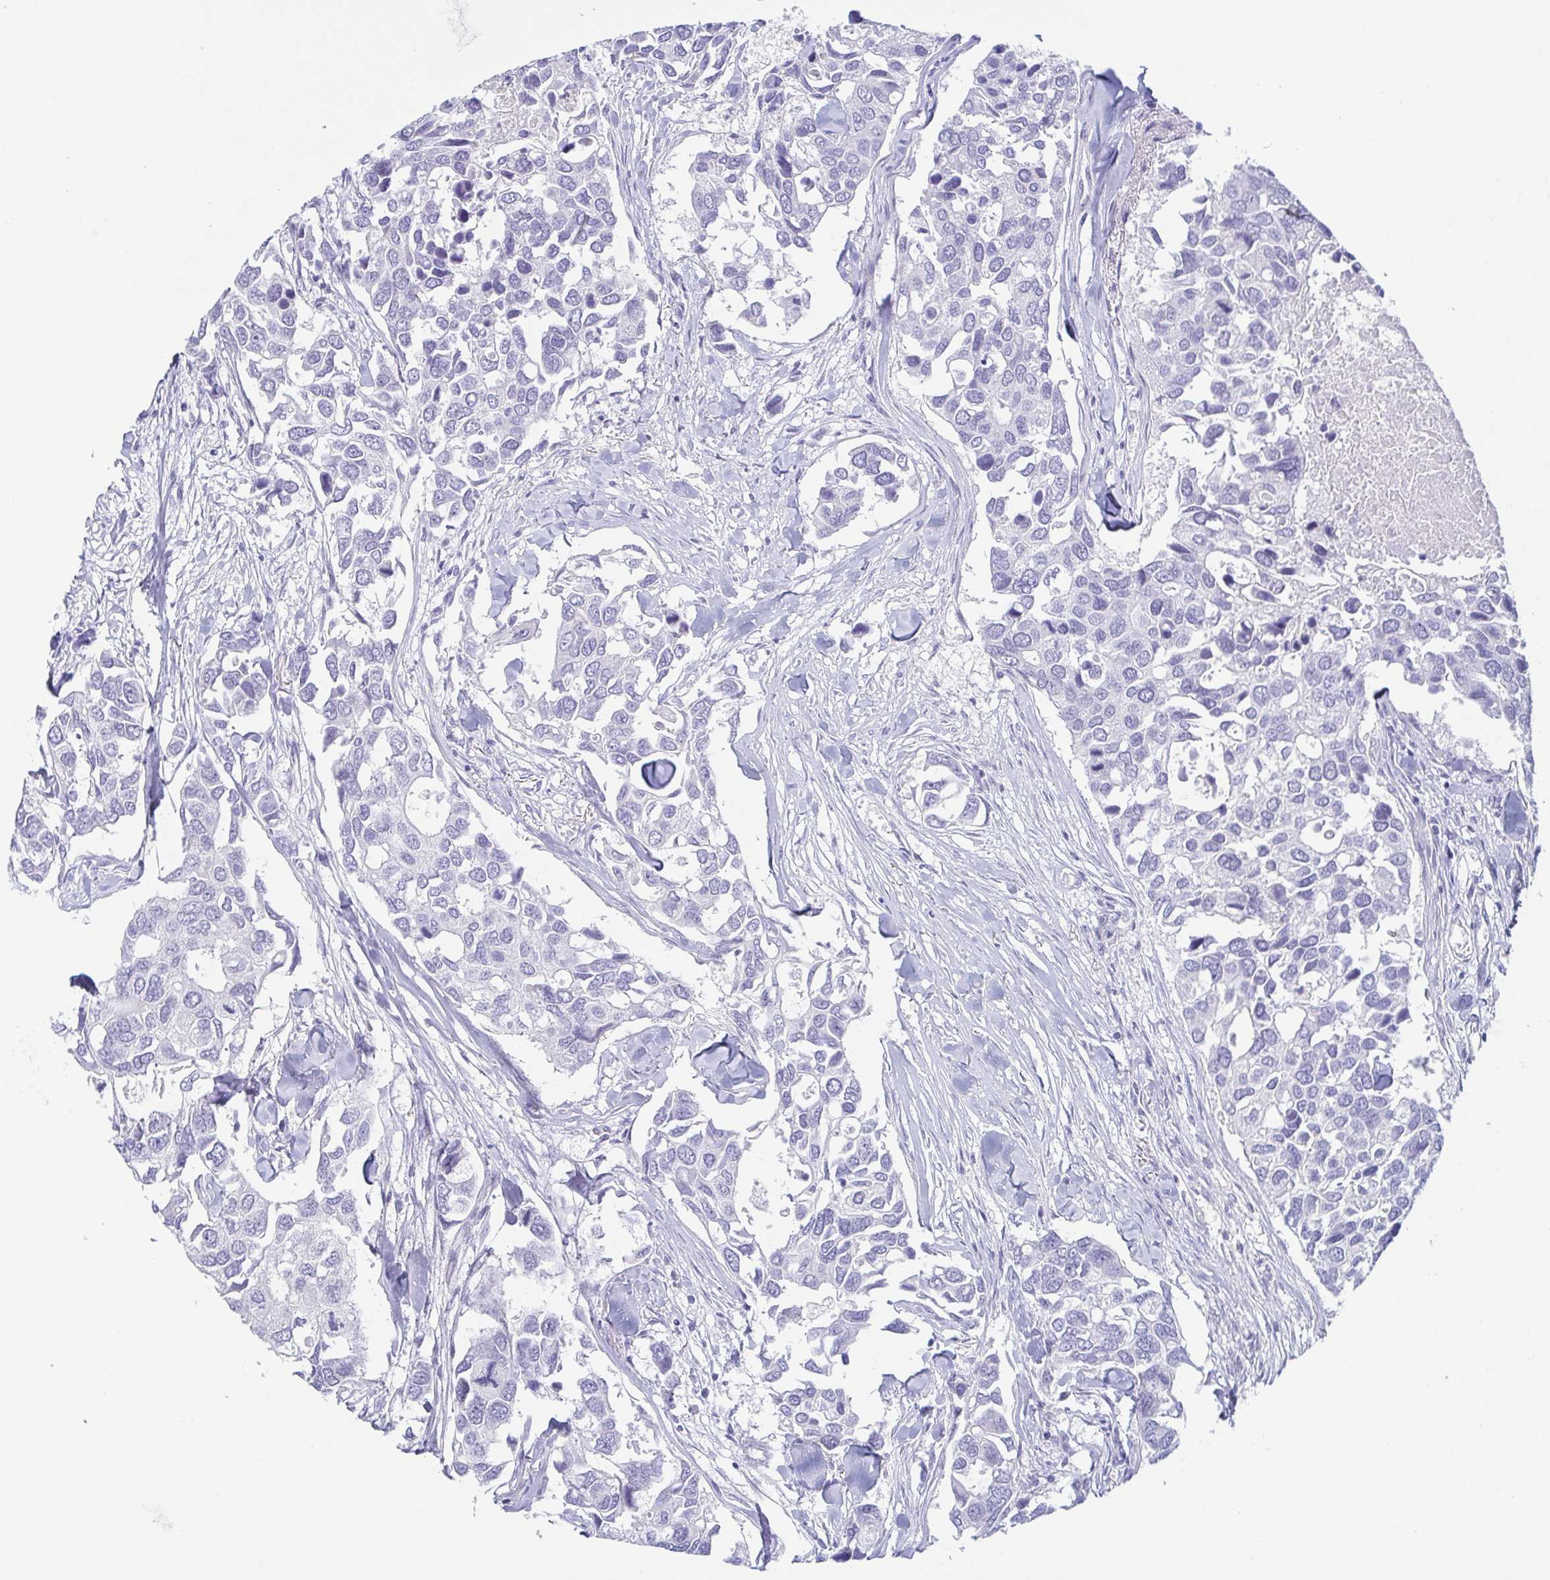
{"staining": {"intensity": "negative", "quantity": "none", "location": "none"}, "tissue": "breast cancer", "cell_type": "Tumor cells", "image_type": "cancer", "snomed": [{"axis": "morphology", "description": "Duct carcinoma"}, {"axis": "topography", "description": "Breast"}], "caption": "DAB immunohistochemical staining of human breast cancer (intraductal carcinoma) exhibits no significant positivity in tumor cells.", "gene": "PRR27", "patient": {"sex": "female", "age": 83}}